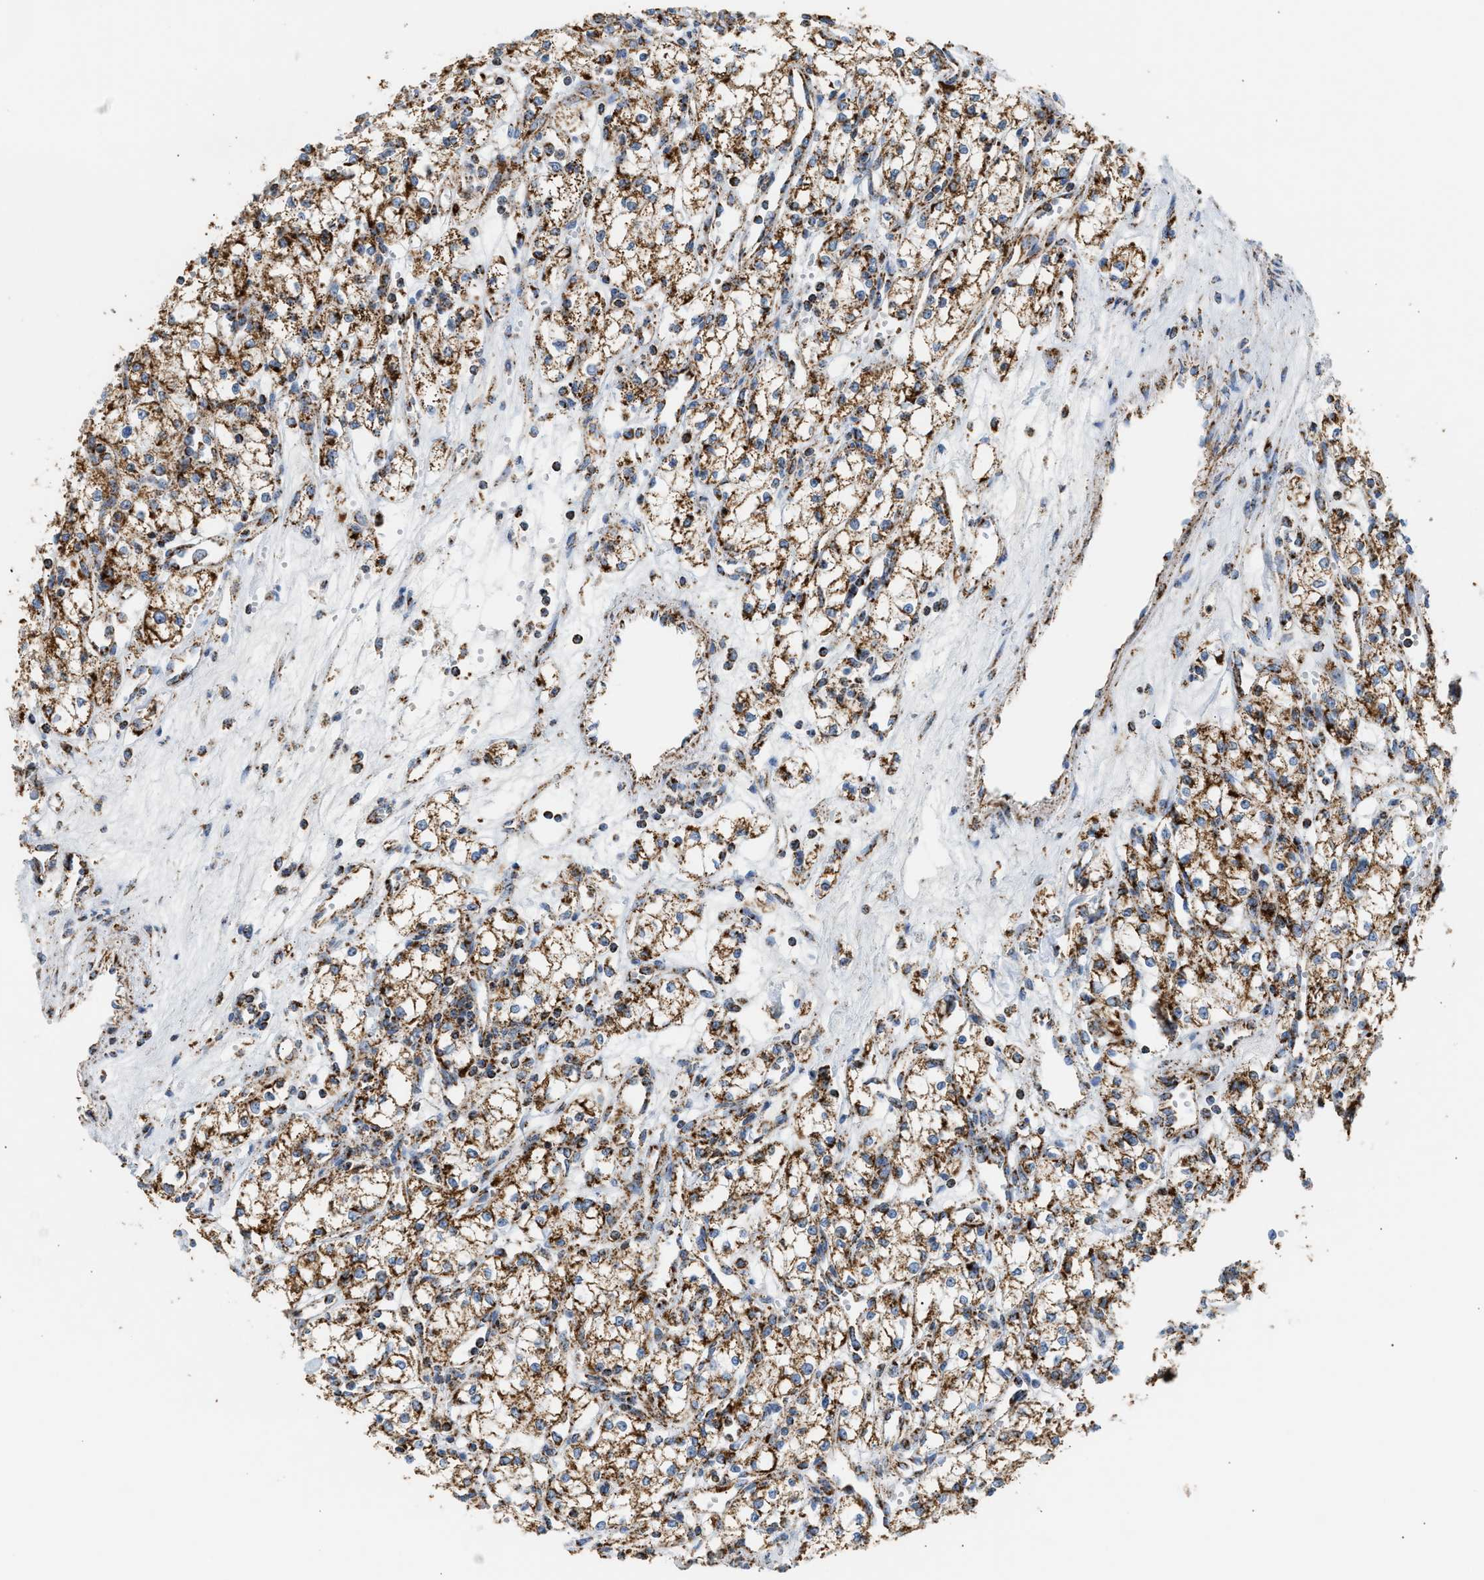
{"staining": {"intensity": "strong", "quantity": ">75%", "location": "cytoplasmic/membranous"}, "tissue": "renal cancer", "cell_type": "Tumor cells", "image_type": "cancer", "snomed": [{"axis": "morphology", "description": "Adenocarcinoma, NOS"}, {"axis": "topography", "description": "Kidney"}], "caption": "Renal cancer (adenocarcinoma) was stained to show a protein in brown. There is high levels of strong cytoplasmic/membranous staining in approximately >75% of tumor cells. The staining is performed using DAB (3,3'-diaminobenzidine) brown chromogen to label protein expression. The nuclei are counter-stained blue using hematoxylin.", "gene": "OGDH", "patient": {"sex": "male", "age": 59}}